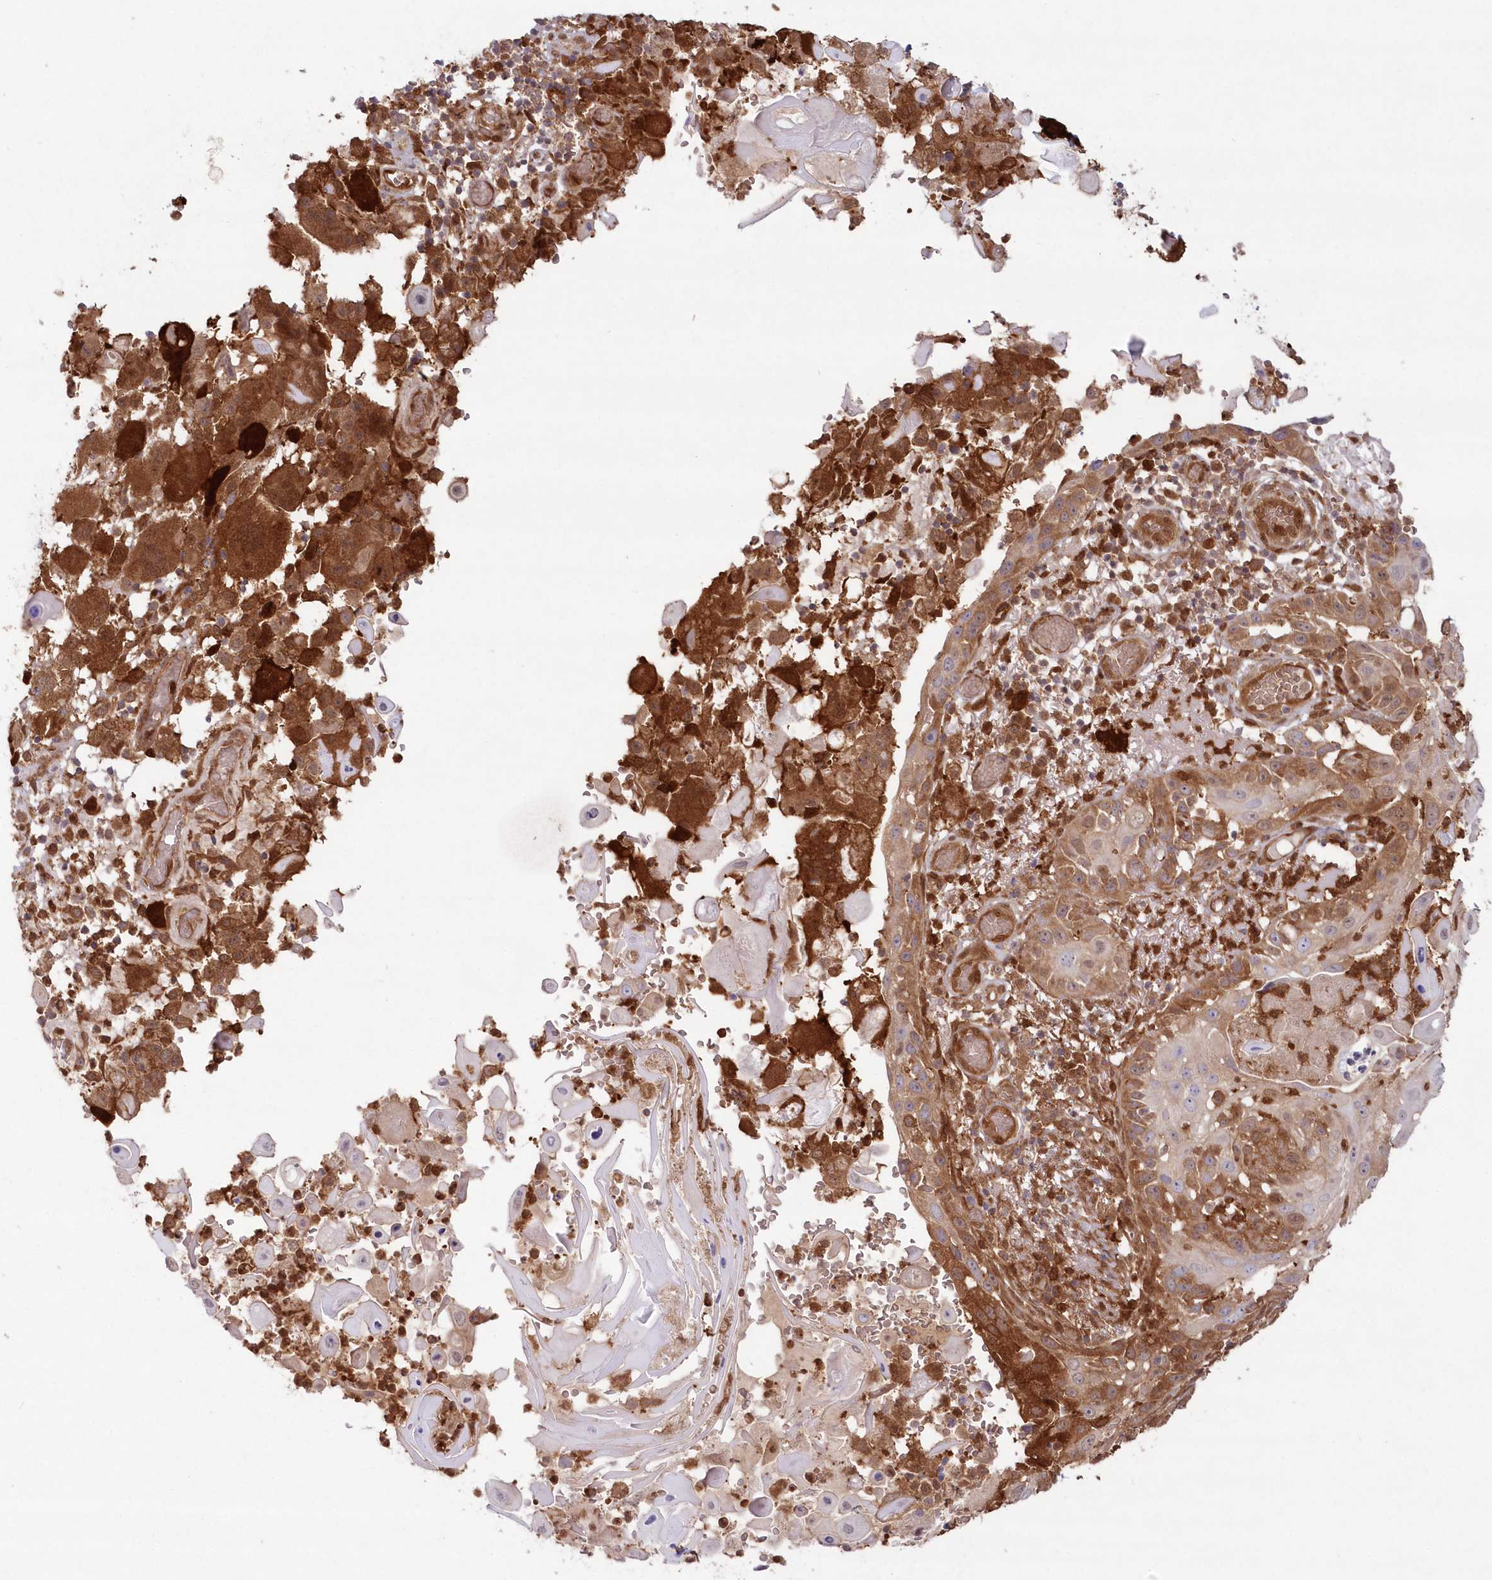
{"staining": {"intensity": "moderate", "quantity": "25%-75%", "location": "cytoplasmic/membranous"}, "tissue": "skin cancer", "cell_type": "Tumor cells", "image_type": "cancer", "snomed": [{"axis": "morphology", "description": "Squamous cell carcinoma, NOS"}, {"axis": "topography", "description": "Skin"}], "caption": "Moderate cytoplasmic/membranous expression is appreciated in about 25%-75% of tumor cells in skin squamous cell carcinoma. Nuclei are stained in blue.", "gene": "GBE1", "patient": {"sex": "female", "age": 44}}